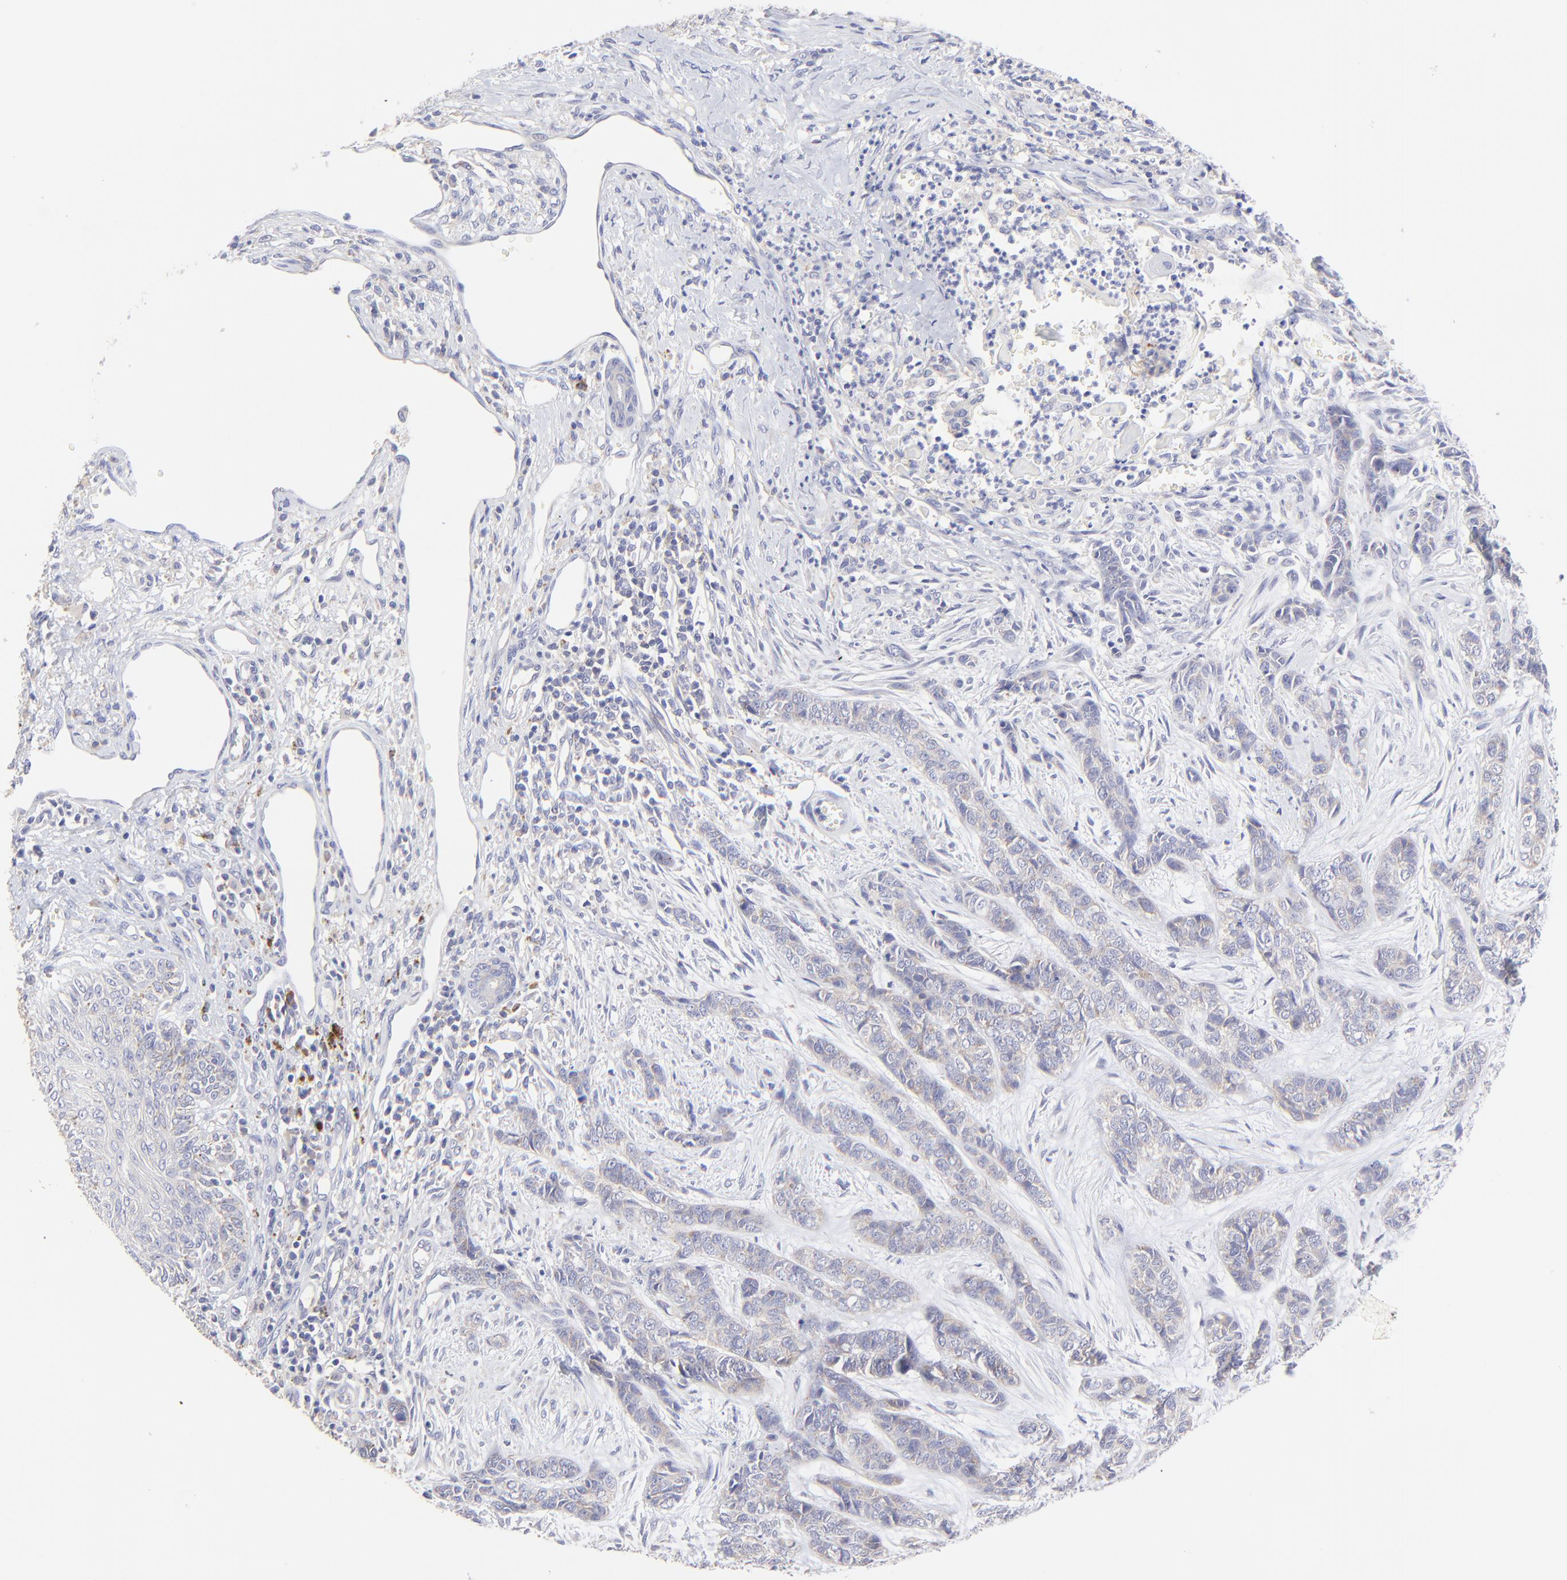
{"staining": {"intensity": "weak", "quantity": "25%-75%", "location": "cytoplasmic/membranous"}, "tissue": "skin cancer", "cell_type": "Tumor cells", "image_type": "cancer", "snomed": [{"axis": "morphology", "description": "Basal cell carcinoma"}, {"axis": "topography", "description": "Skin"}], "caption": "Protein staining demonstrates weak cytoplasmic/membranous staining in approximately 25%-75% of tumor cells in skin cancer (basal cell carcinoma).", "gene": "LHFPL1", "patient": {"sex": "female", "age": 64}}